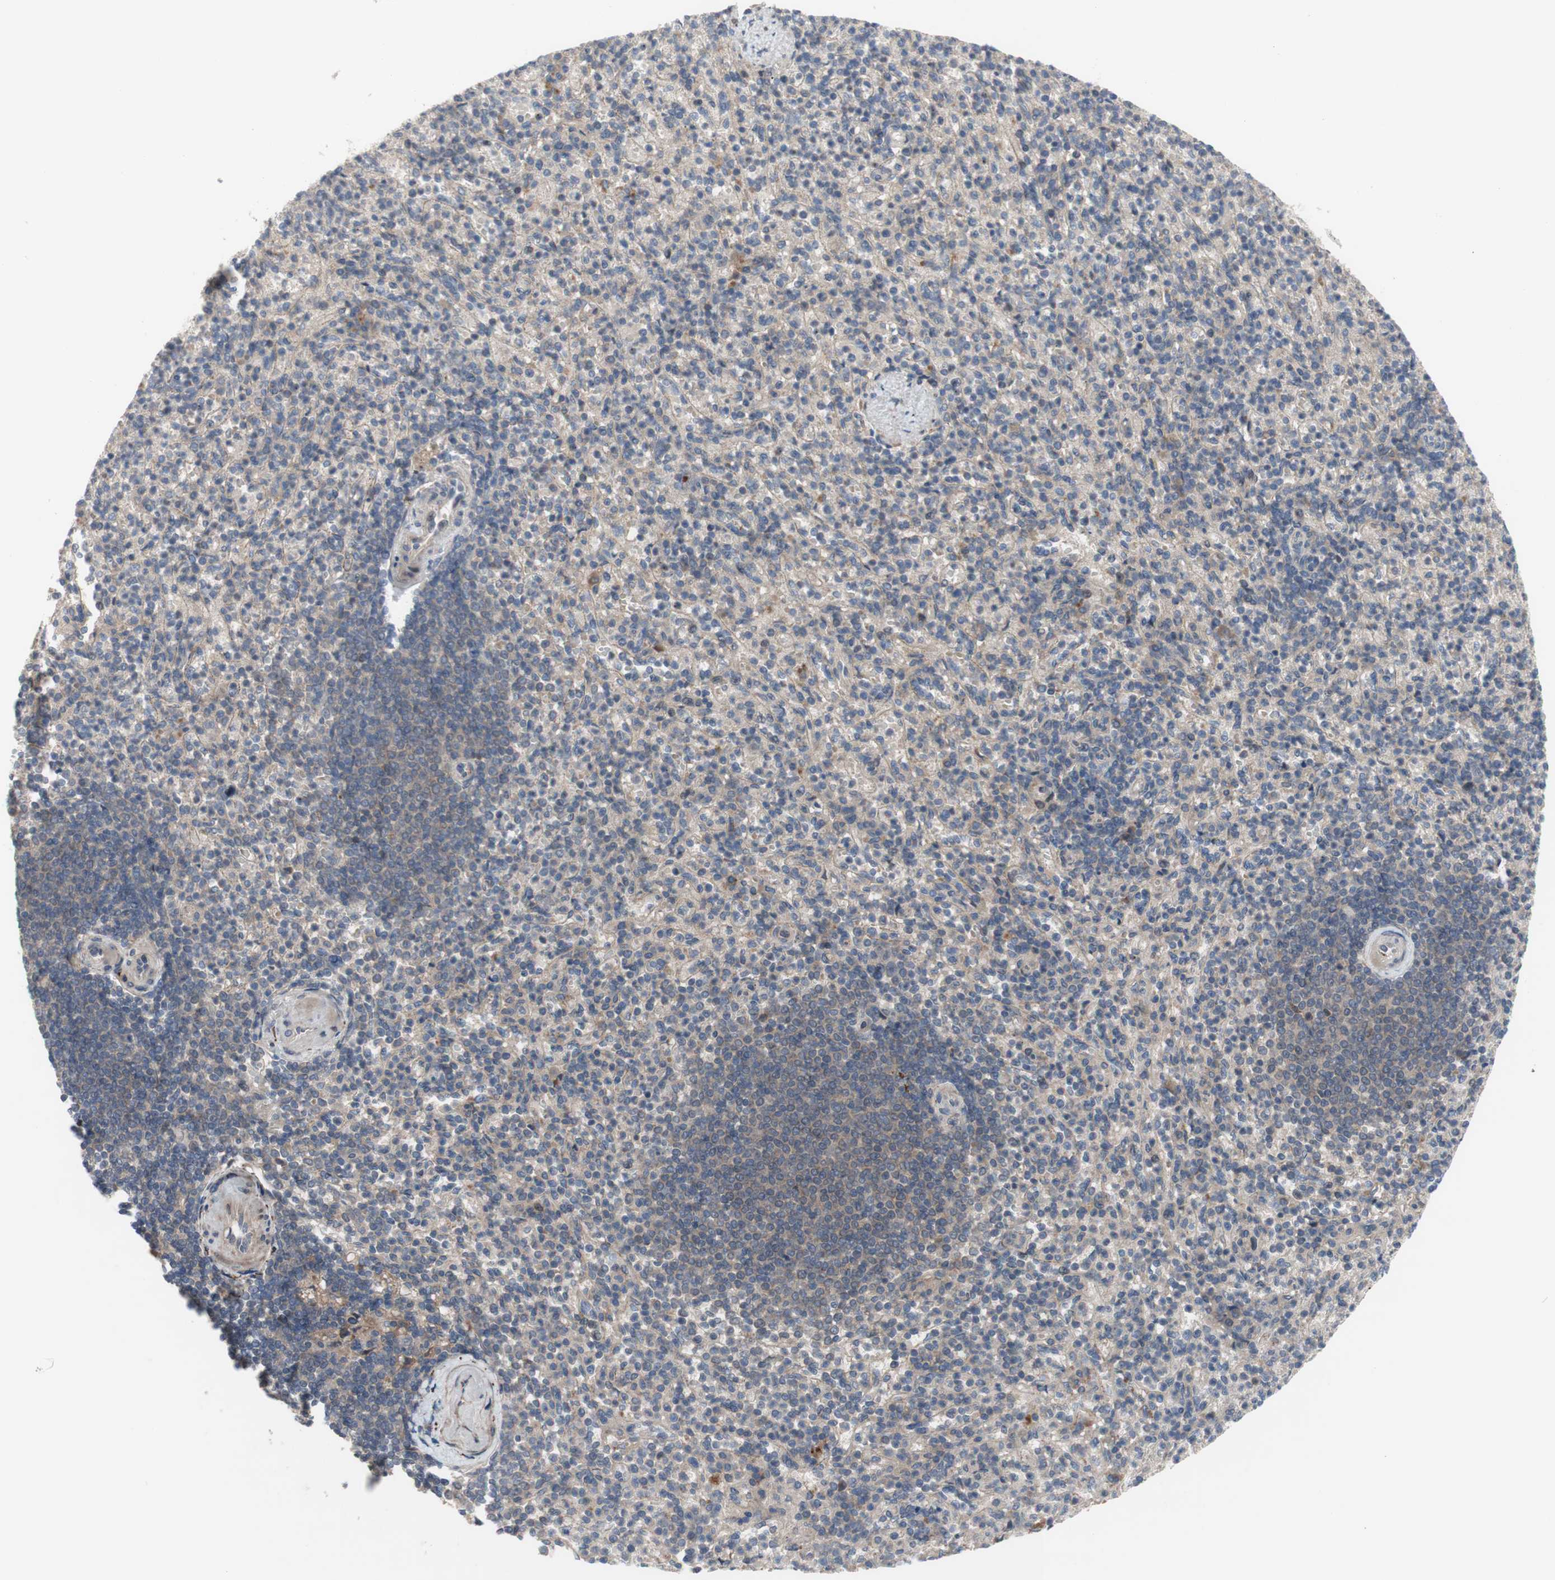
{"staining": {"intensity": "weak", "quantity": "<25%", "location": "cytoplasmic/membranous"}, "tissue": "spleen", "cell_type": "Cells in red pulp", "image_type": "normal", "snomed": [{"axis": "morphology", "description": "Normal tissue, NOS"}, {"axis": "topography", "description": "Spleen"}], "caption": "This is a photomicrograph of IHC staining of normal spleen, which shows no positivity in cells in red pulp.", "gene": "OAZ1", "patient": {"sex": "female", "age": 74}}